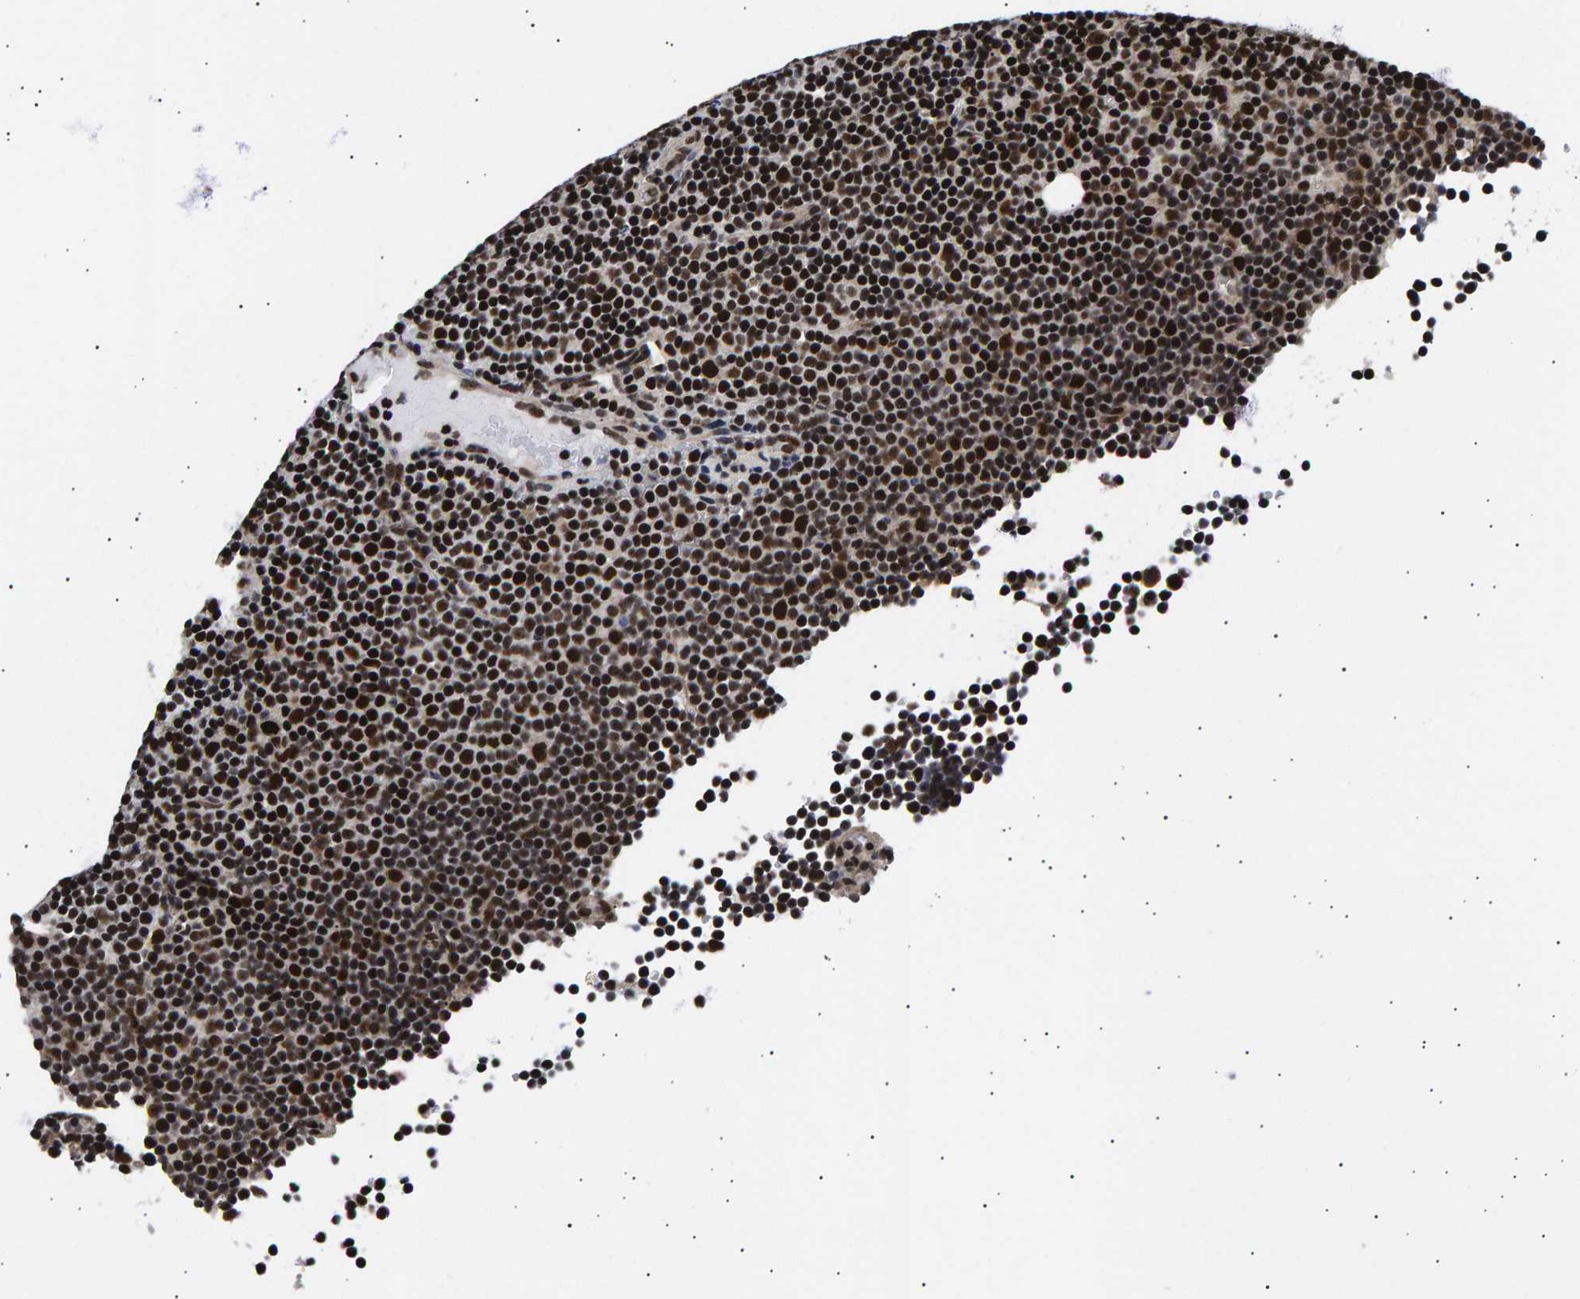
{"staining": {"intensity": "strong", "quantity": ">75%", "location": "nuclear"}, "tissue": "lymphoma", "cell_type": "Tumor cells", "image_type": "cancer", "snomed": [{"axis": "morphology", "description": "Malignant lymphoma, non-Hodgkin's type, Low grade"}, {"axis": "topography", "description": "Lymph node"}], "caption": "The image reveals staining of lymphoma, revealing strong nuclear protein positivity (brown color) within tumor cells.", "gene": "ANKRD40", "patient": {"sex": "female", "age": 67}}